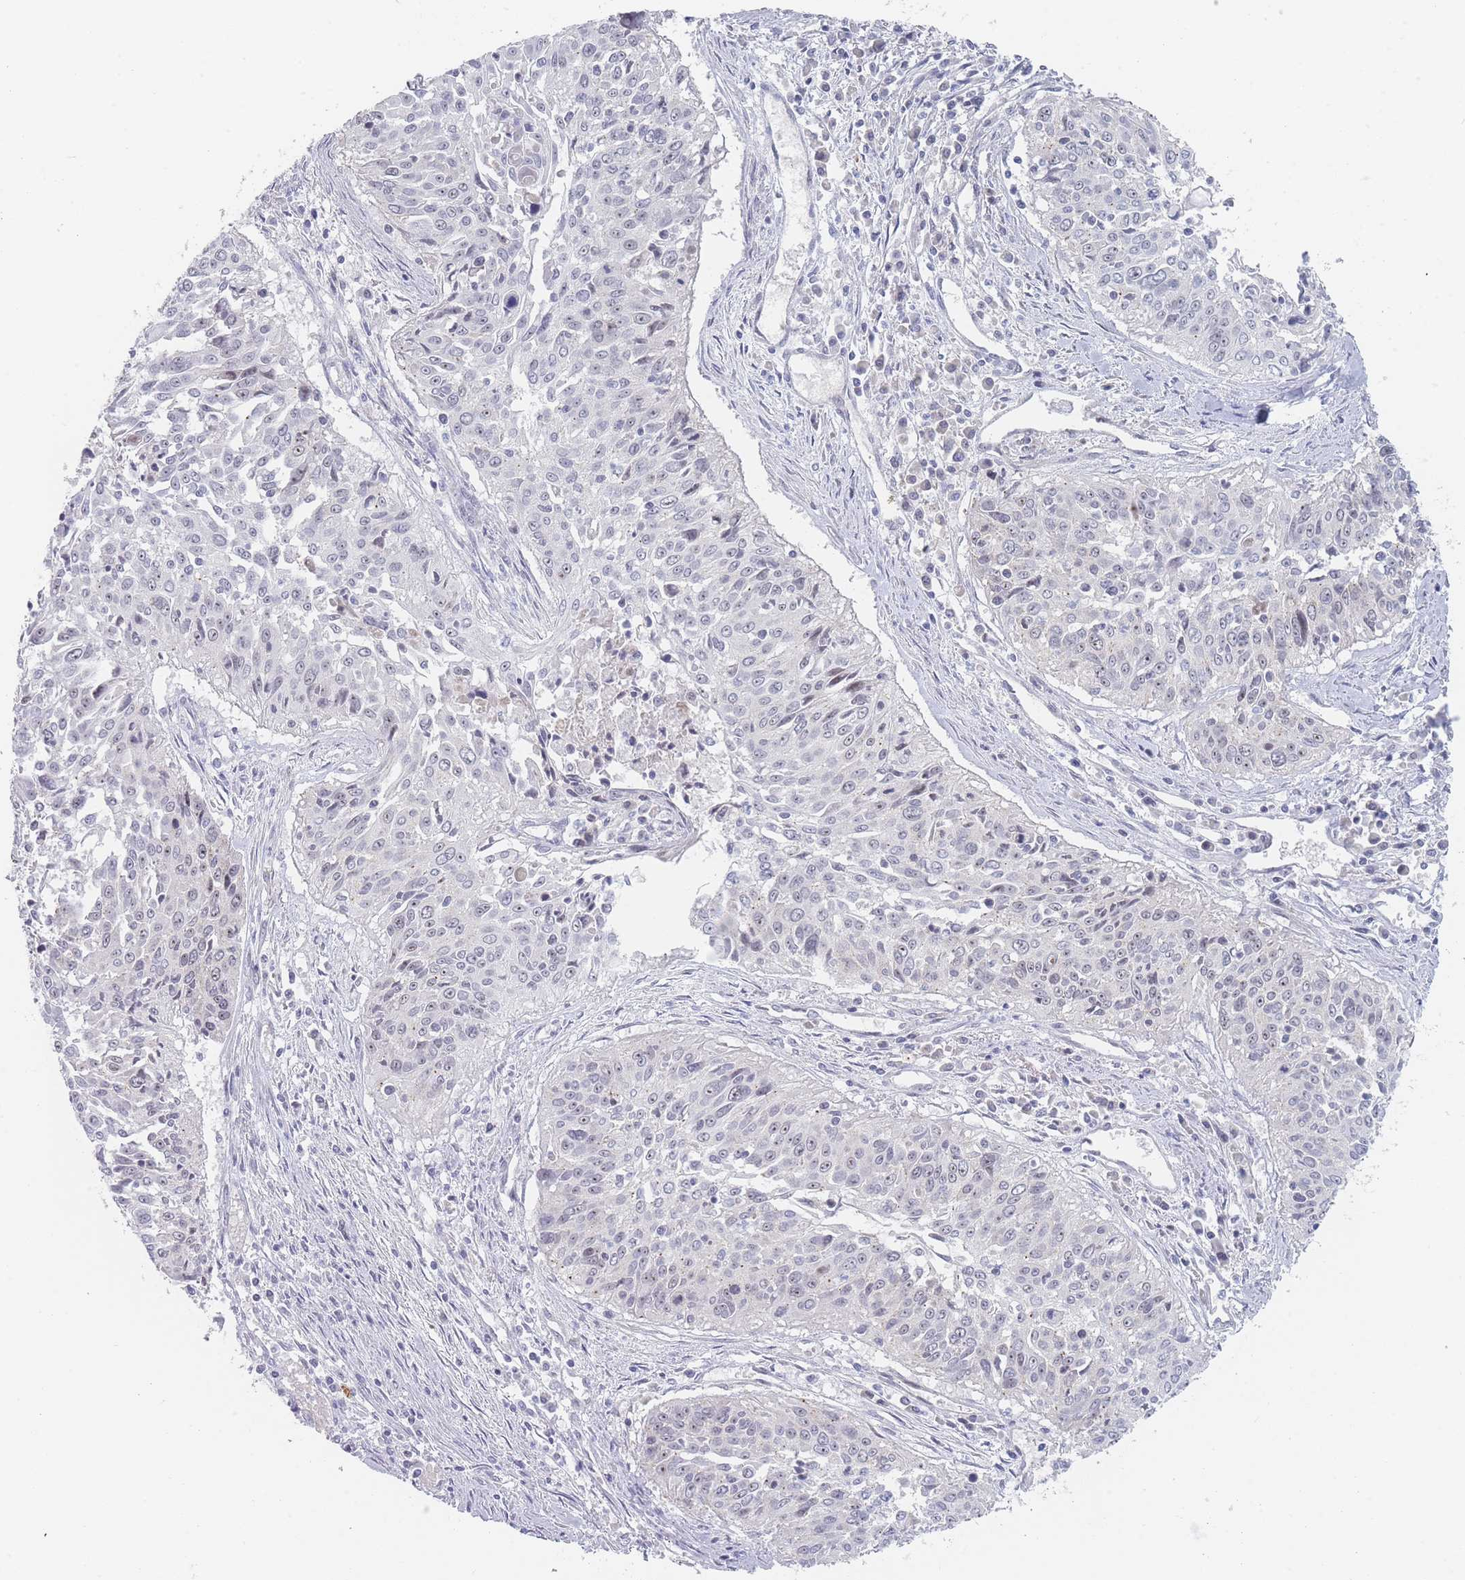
{"staining": {"intensity": "weak", "quantity": "<25%", "location": "cytoplasmic/membranous"}, "tissue": "cervical cancer", "cell_type": "Tumor cells", "image_type": "cancer", "snomed": [{"axis": "morphology", "description": "Squamous cell carcinoma, NOS"}, {"axis": "topography", "description": "Cervix"}], "caption": "Protein analysis of squamous cell carcinoma (cervical) demonstrates no significant positivity in tumor cells.", "gene": "RNF8", "patient": {"sex": "female", "age": 55}}